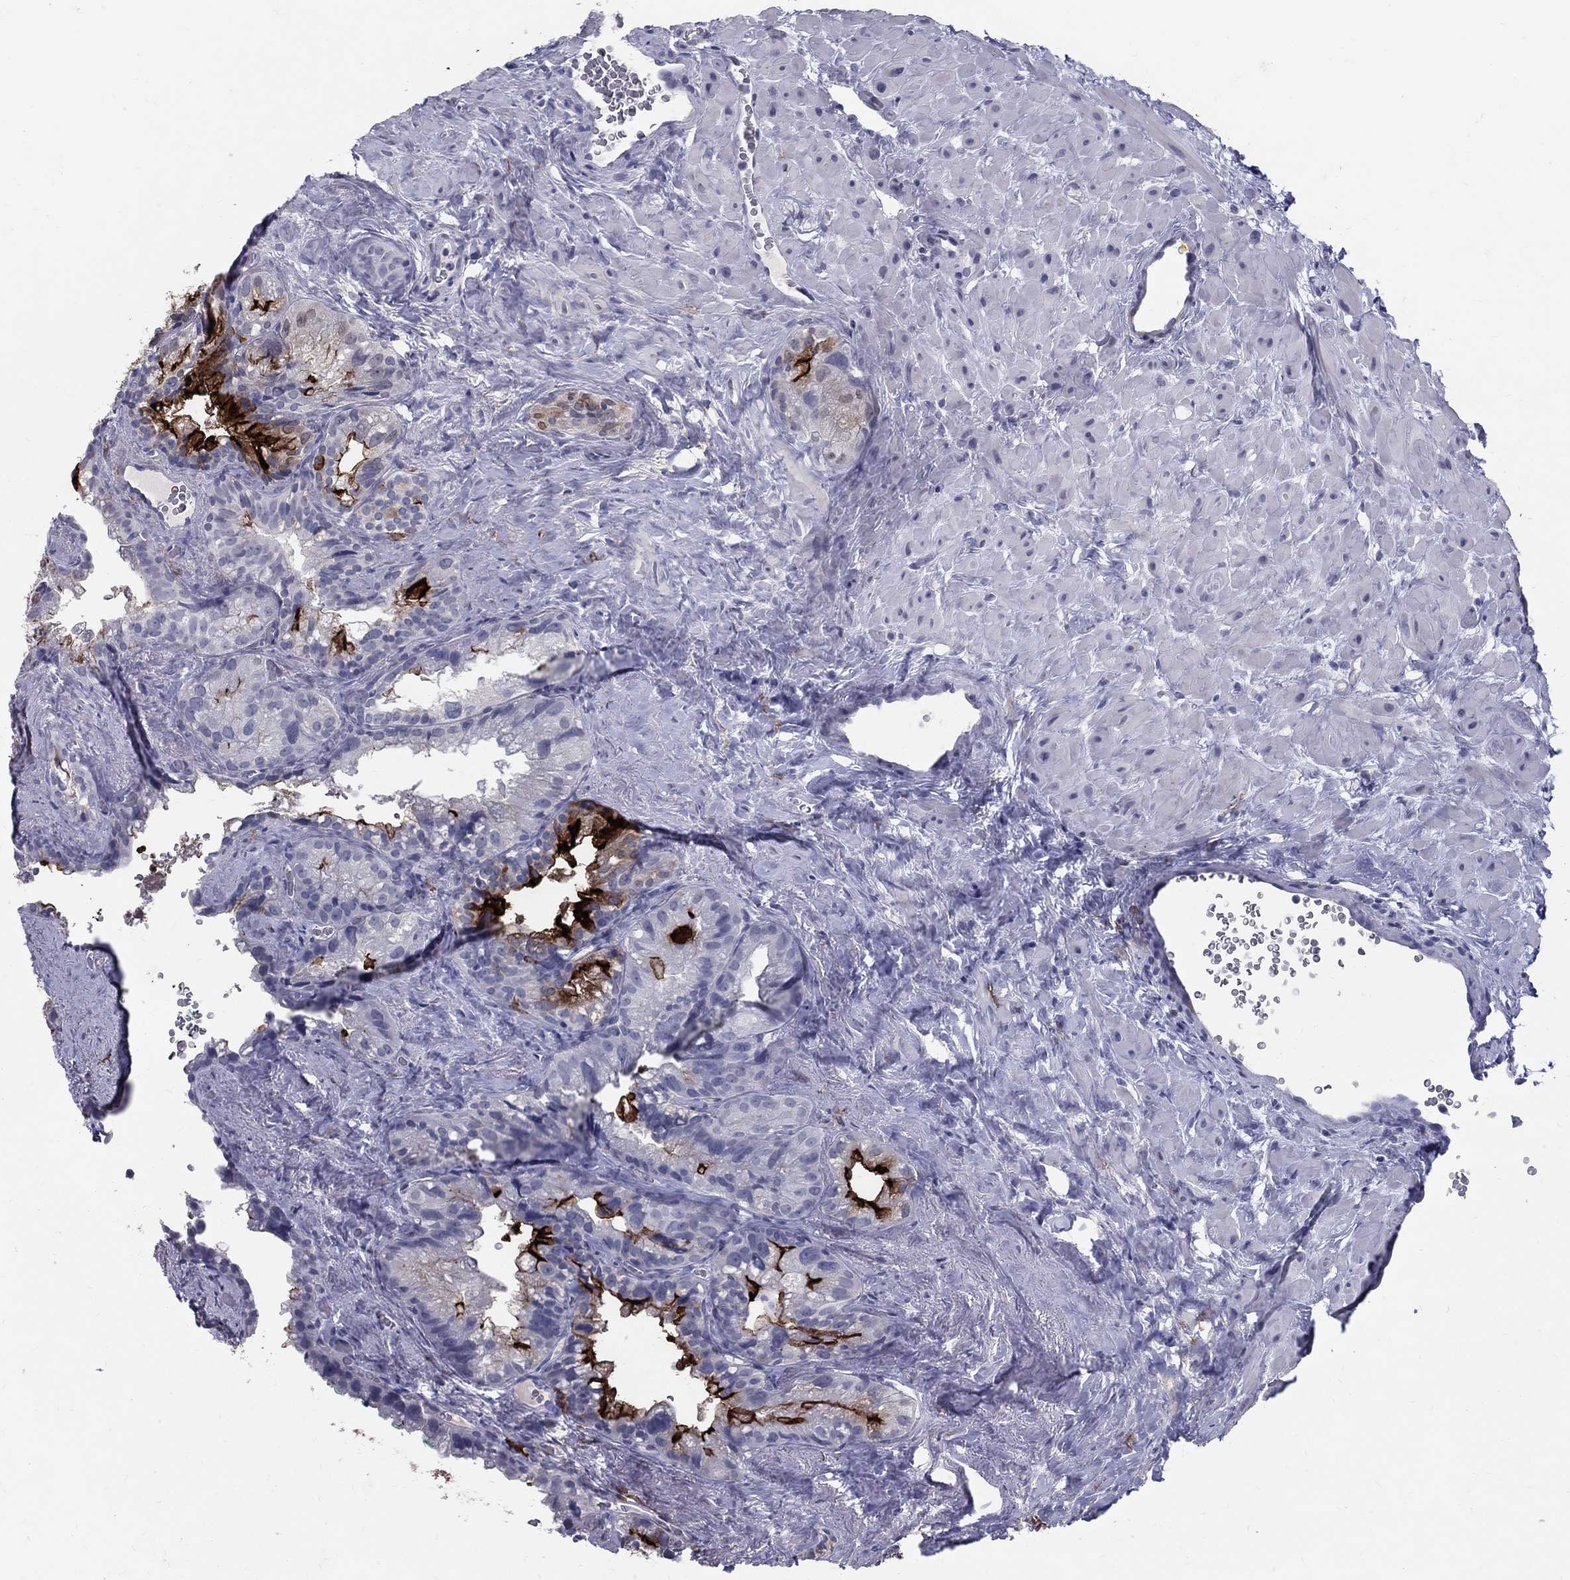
{"staining": {"intensity": "strong", "quantity": "<25%", "location": "cytoplasmic/membranous"}, "tissue": "seminal vesicle", "cell_type": "Glandular cells", "image_type": "normal", "snomed": [{"axis": "morphology", "description": "Normal tissue, NOS"}, {"axis": "topography", "description": "Seminal veicle"}], "caption": "An IHC micrograph of normal tissue is shown. Protein staining in brown highlights strong cytoplasmic/membranous positivity in seminal vesicle within glandular cells.", "gene": "ACE2", "patient": {"sex": "male", "age": 72}}